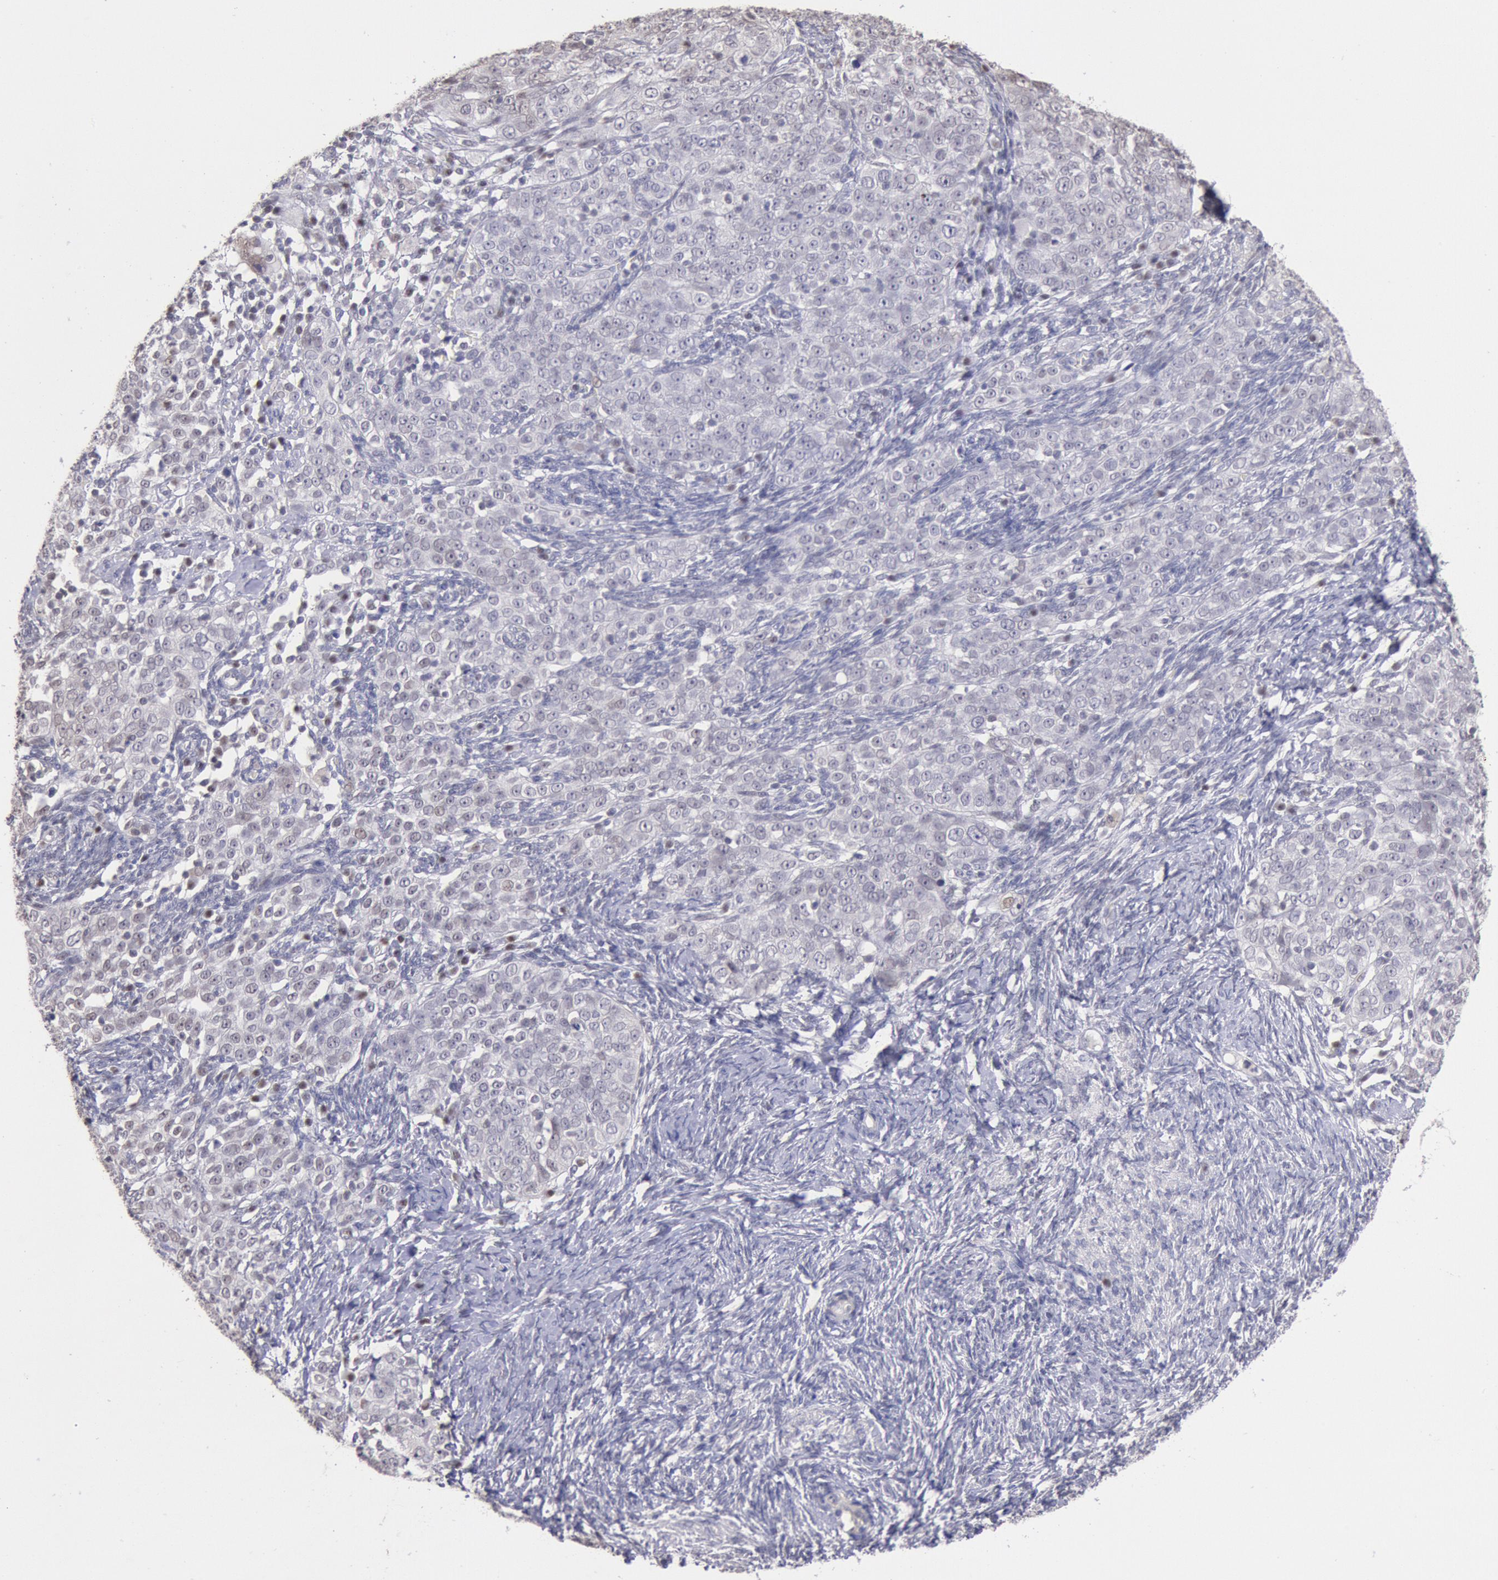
{"staining": {"intensity": "negative", "quantity": "none", "location": "none"}, "tissue": "ovarian cancer", "cell_type": "Tumor cells", "image_type": "cancer", "snomed": [{"axis": "morphology", "description": "Normal tissue, NOS"}, {"axis": "morphology", "description": "Cystadenocarcinoma, serous, NOS"}, {"axis": "topography", "description": "Ovary"}], "caption": "Tumor cells are negative for brown protein staining in ovarian cancer.", "gene": "MYH7", "patient": {"sex": "female", "age": 62}}